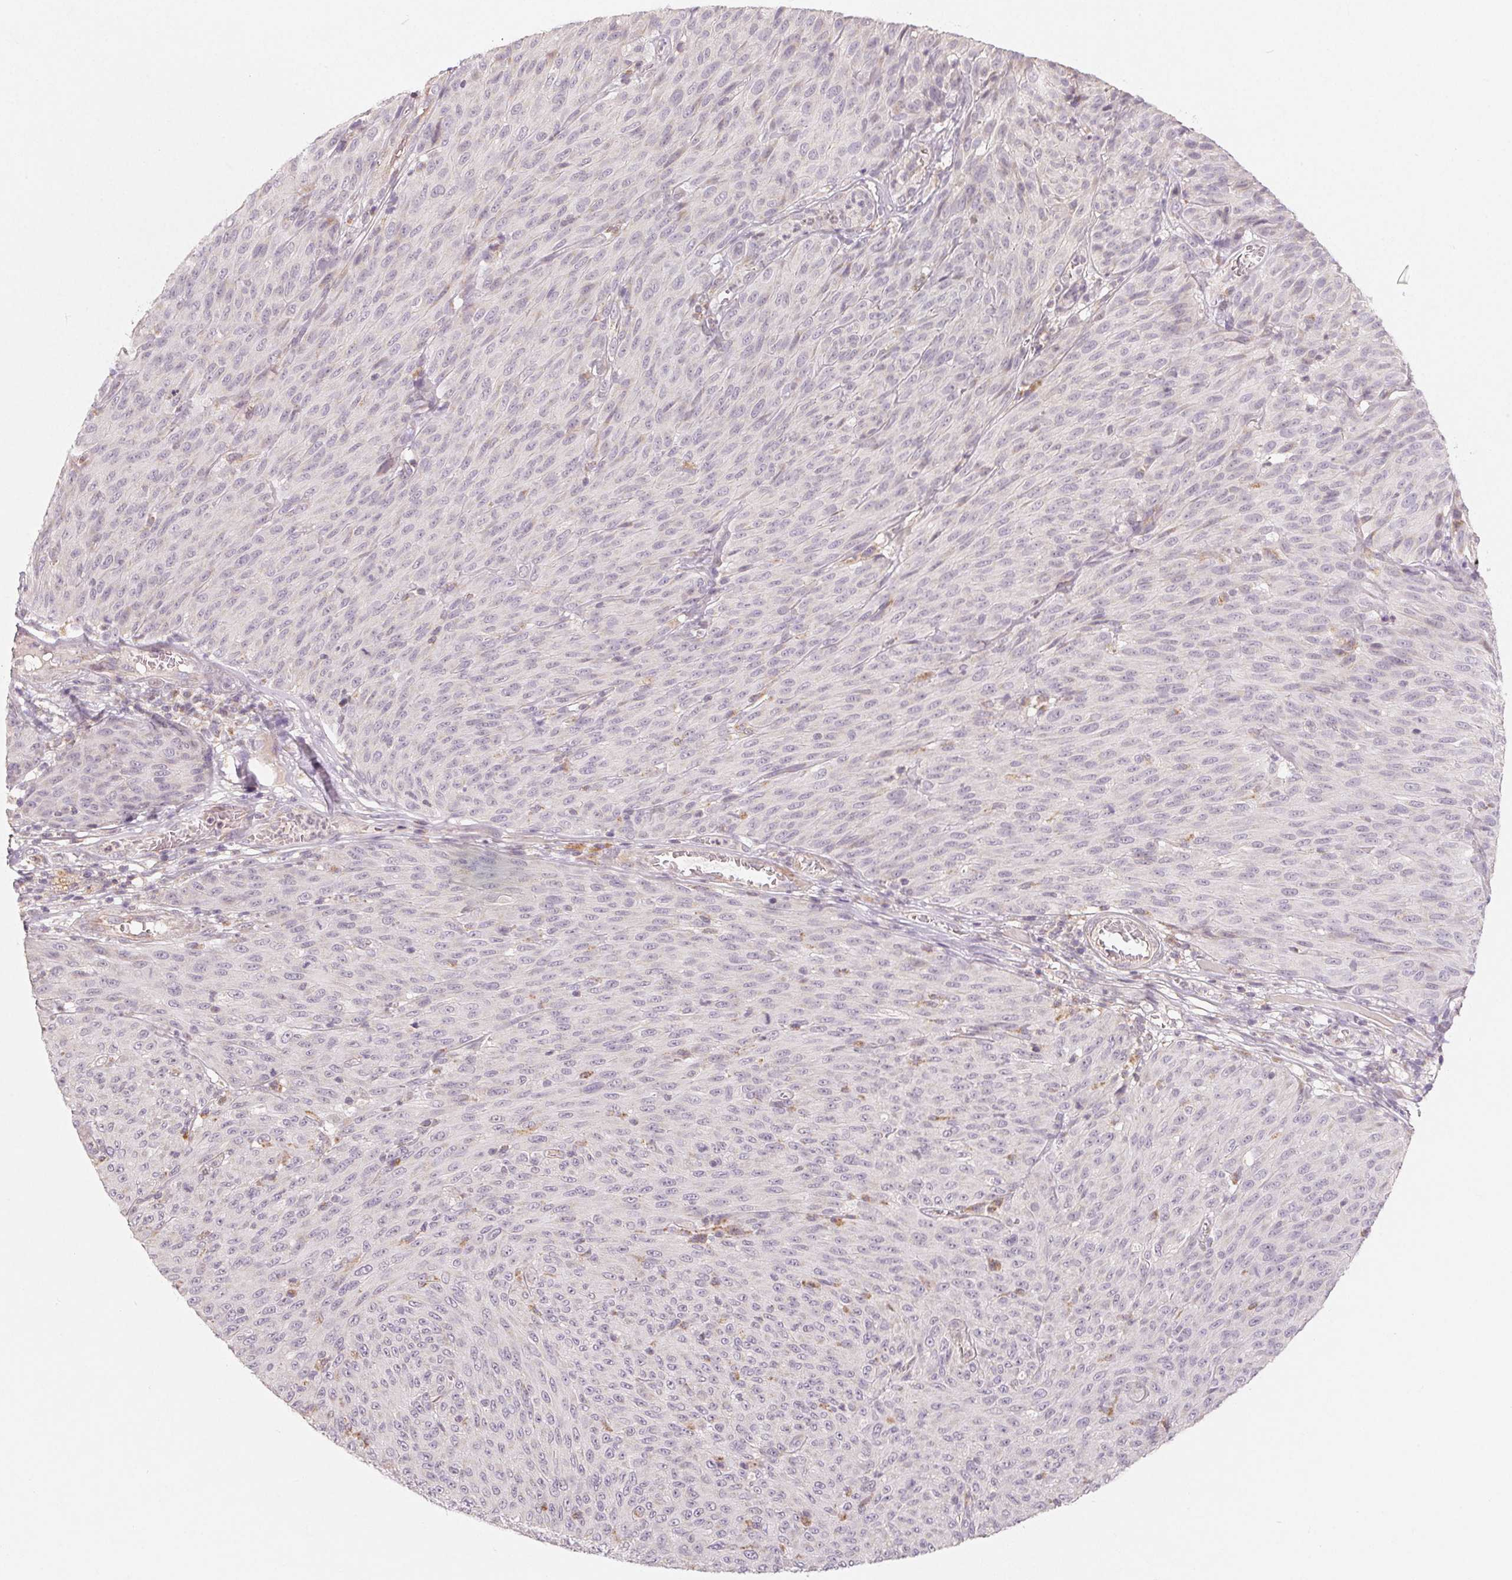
{"staining": {"intensity": "negative", "quantity": "none", "location": "none"}, "tissue": "melanoma", "cell_type": "Tumor cells", "image_type": "cancer", "snomed": [{"axis": "morphology", "description": "Malignant melanoma, NOS"}, {"axis": "topography", "description": "Skin"}], "caption": "Immunohistochemical staining of melanoma shows no significant expression in tumor cells.", "gene": "GHITM", "patient": {"sex": "male", "age": 85}}